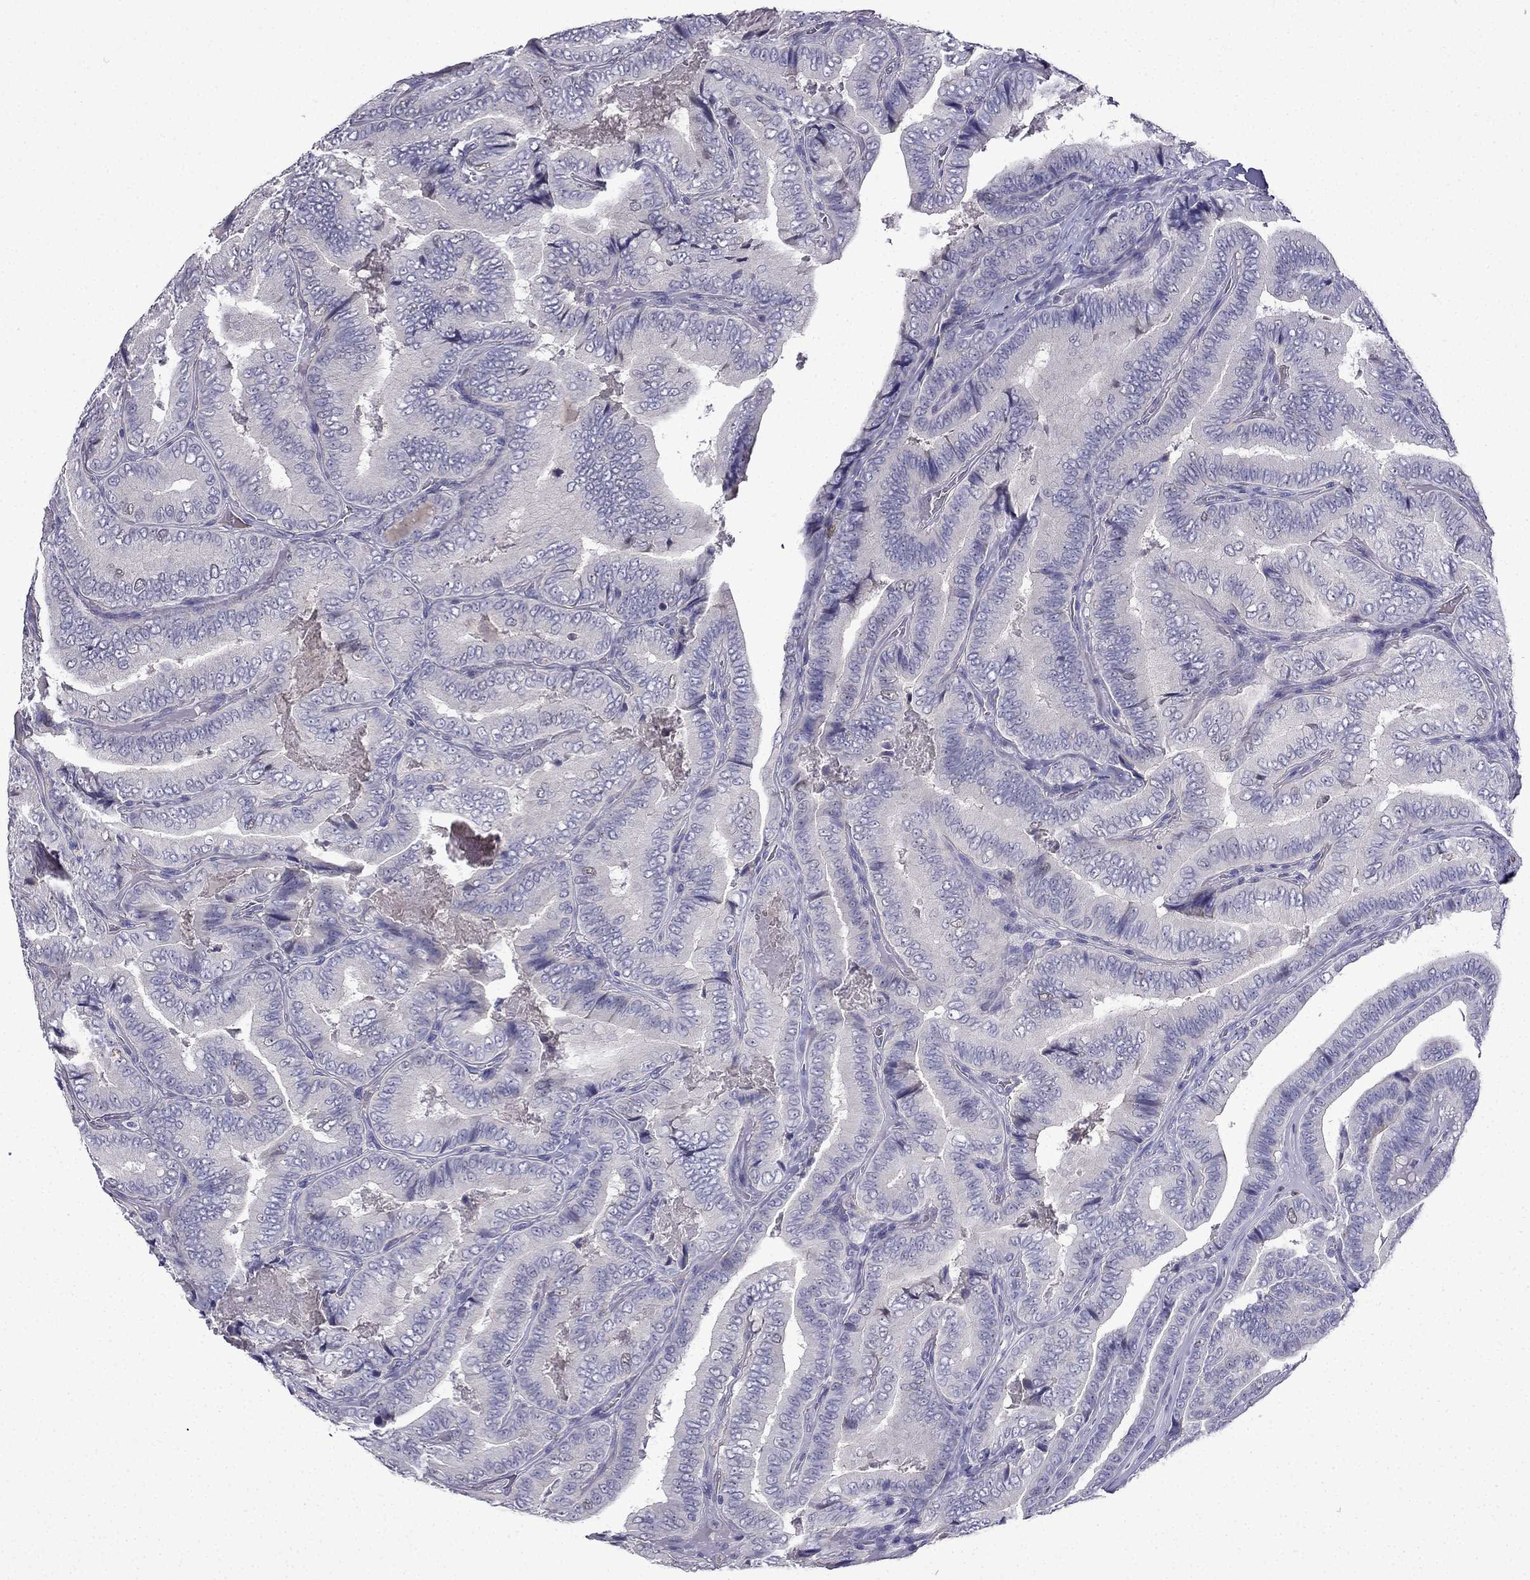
{"staining": {"intensity": "negative", "quantity": "none", "location": "none"}, "tissue": "thyroid cancer", "cell_type": "Tumor cells", "image_type": "cancer", "snomed": [{"axis": "morphology", "description": "Papillary adenocarcinoma, NOS"}, {"axis": "topography", "description": "Thyroid gland"}], "caption": "This is an immunohistochemistry (IHC) photomicrograph of papillary adenocarcinoma (thyroid). There is no positivity in tumor cells.", "gene": "UHRF1", "patient": {"sex": "male", "age": 61}}